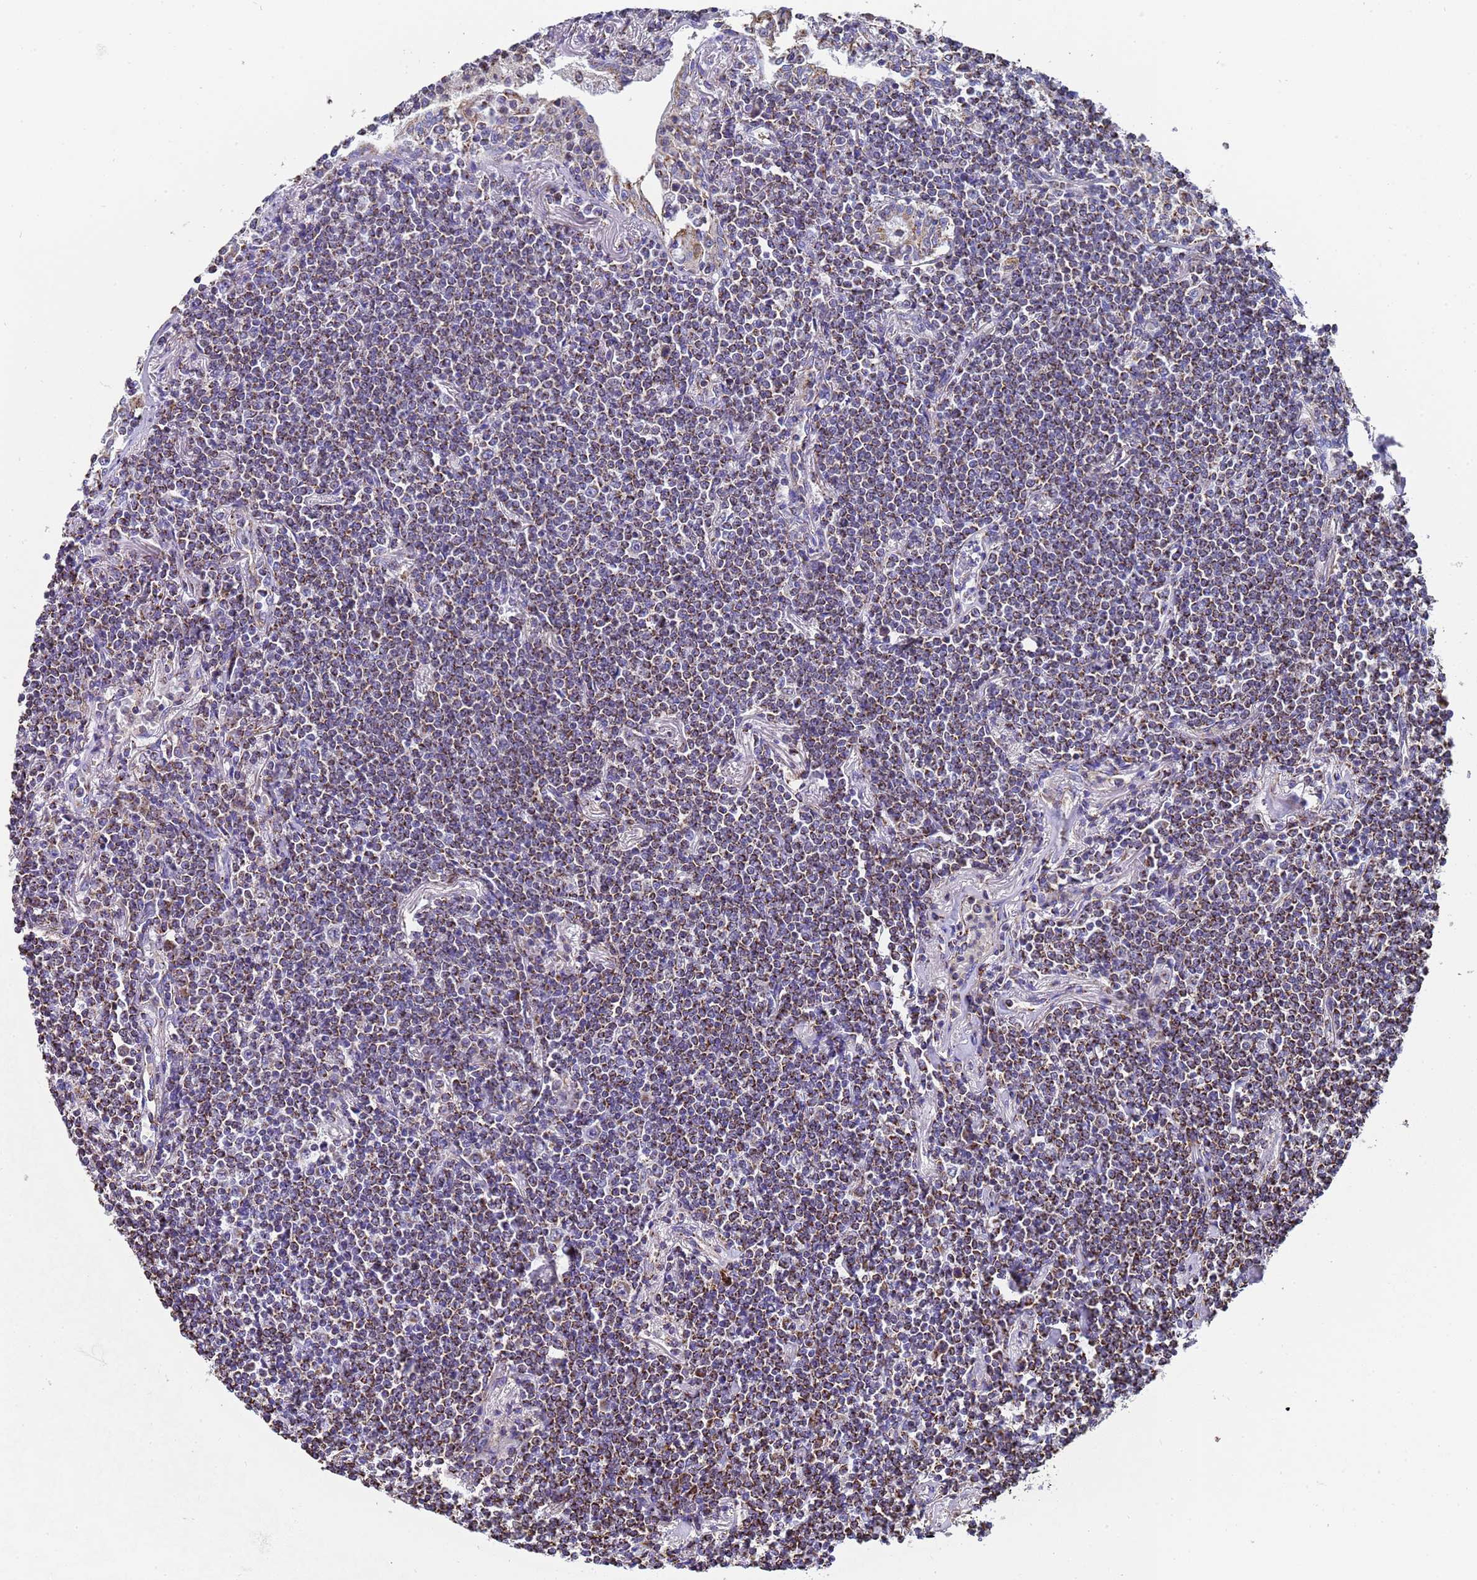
{"staining": {"intensity": "moderate", "quantity": ">75%", "location": "cytoplasmic/membranous"}, "tissue": "lymphoma", "cell_type": "Tumor cells", "image_type": "cancer", "snomed": [{"axis": "morphology", "description": "Malignant lymphoma, non-Hodgkin's type, Low grade"}, {"axis": "topography", "description": "Lung"}], "caption": "IHC photomicrograph of neoplastic tissue: human malignant lymphoma, non-Hodgkin's type (low-grade) stained using IHC demonstrates medium levels of moderate protein expression localized specifically in the cytoplasmic/membranous of tumor cells, appearing as a cytoplasmic/membranous brown color.", "gene": "MRPS12", "patient": {"sex": "female", "age": 71}}